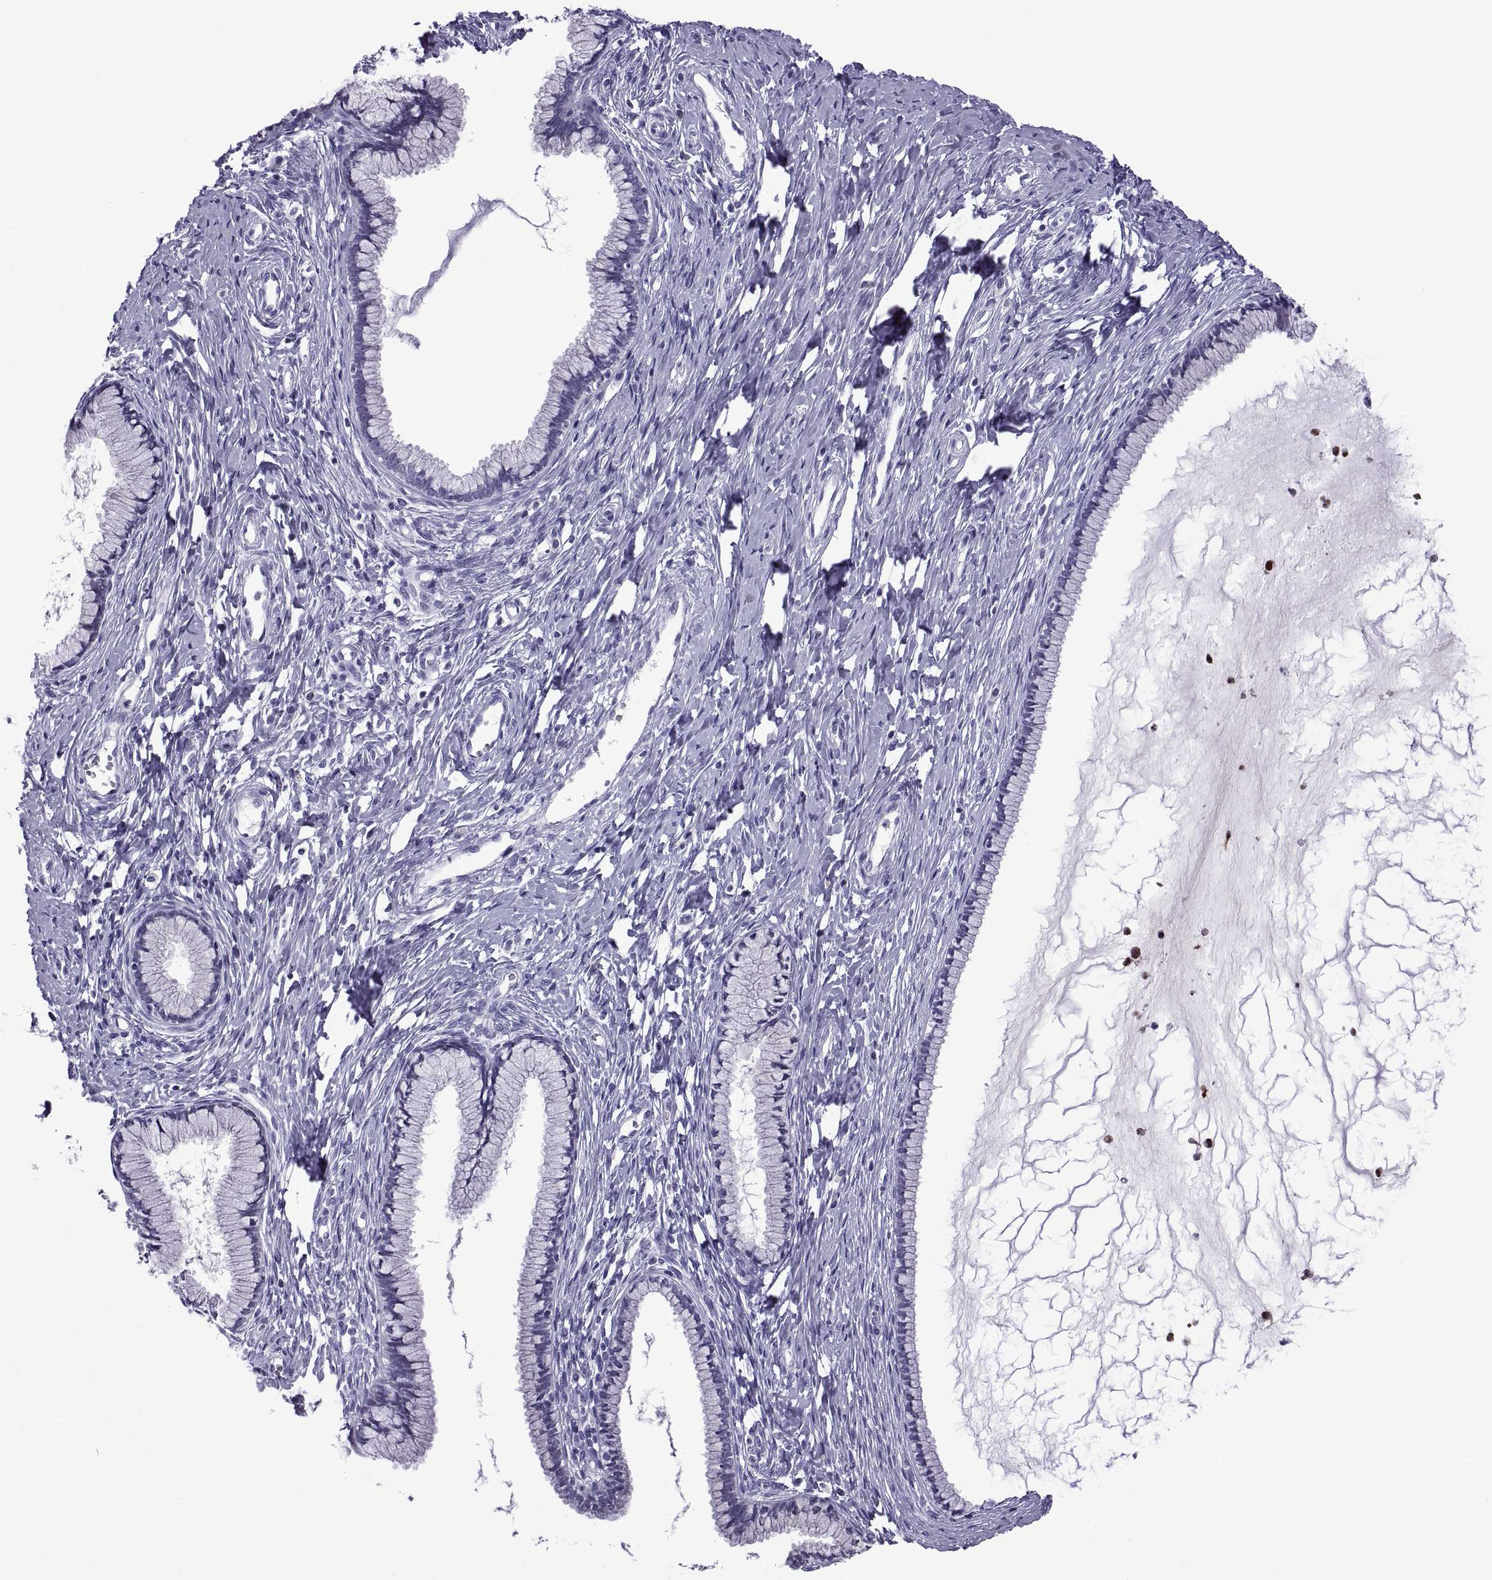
{"staining": {"intensity": "negative", "quantity": "none", "location": "none"}, "tissue": "cervix", "cell_type": "Glandular cells", "image_type": "normal", "snomed": [{"axis": "morphology", "description": "Normal tissue, NOS"}, {"axis": "topography", "description": "Cervix"}], "caption": "IHC photomicrograph of benign human cervix stained for a protein (brown), which exhibits no expression in glandular cells.", "gene": "C3orf22", "patient": {"sex": "female", "age": 40}}